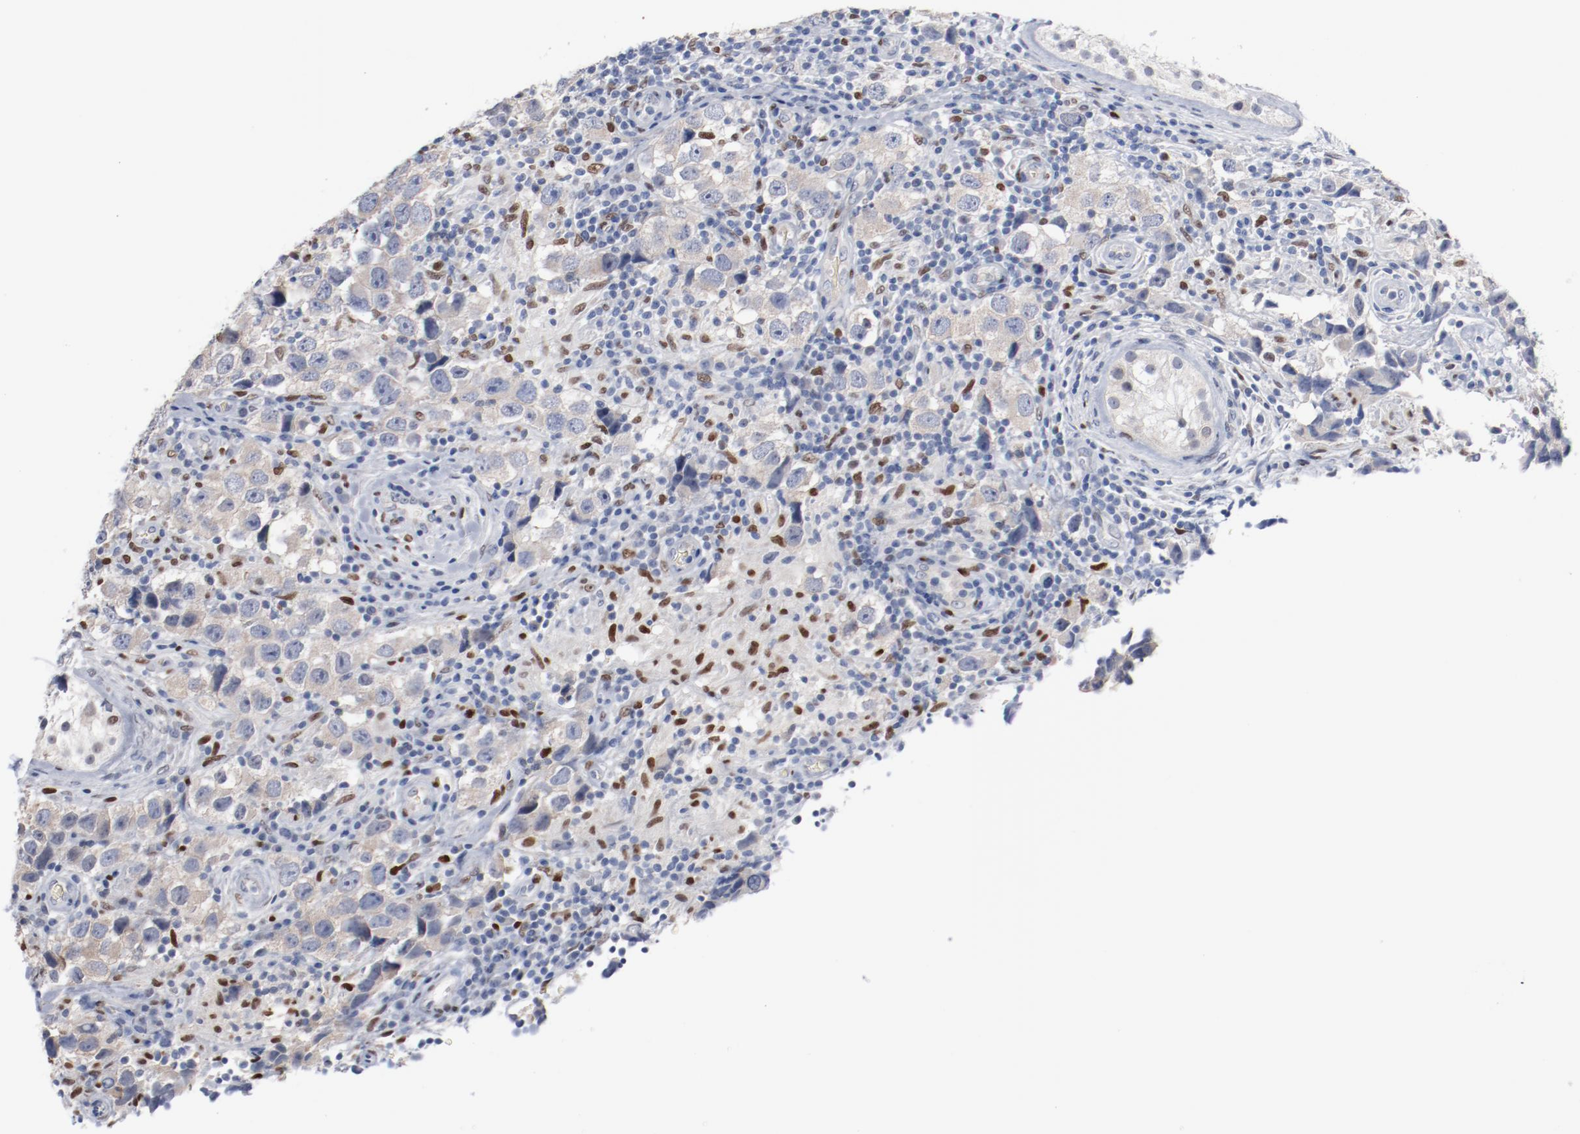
{"staining": {"intensity": "negative", "quantity": "none", "location": "none"}, "tissue": "testis cancer", "cell_type": "Tumor cells", "image_type": "cancer", "snomed": [{"axis": "morphology", "description": "Carcinoma, Embryonal, NOS"}, {"axis": "topography", "description": "Testis"}], "caption": "Tumor cells show no significant staining in testis cancer (embryonal carcinoma).", "gene": "ZEB2", "patient": {"sex": "male", "age": 21}}